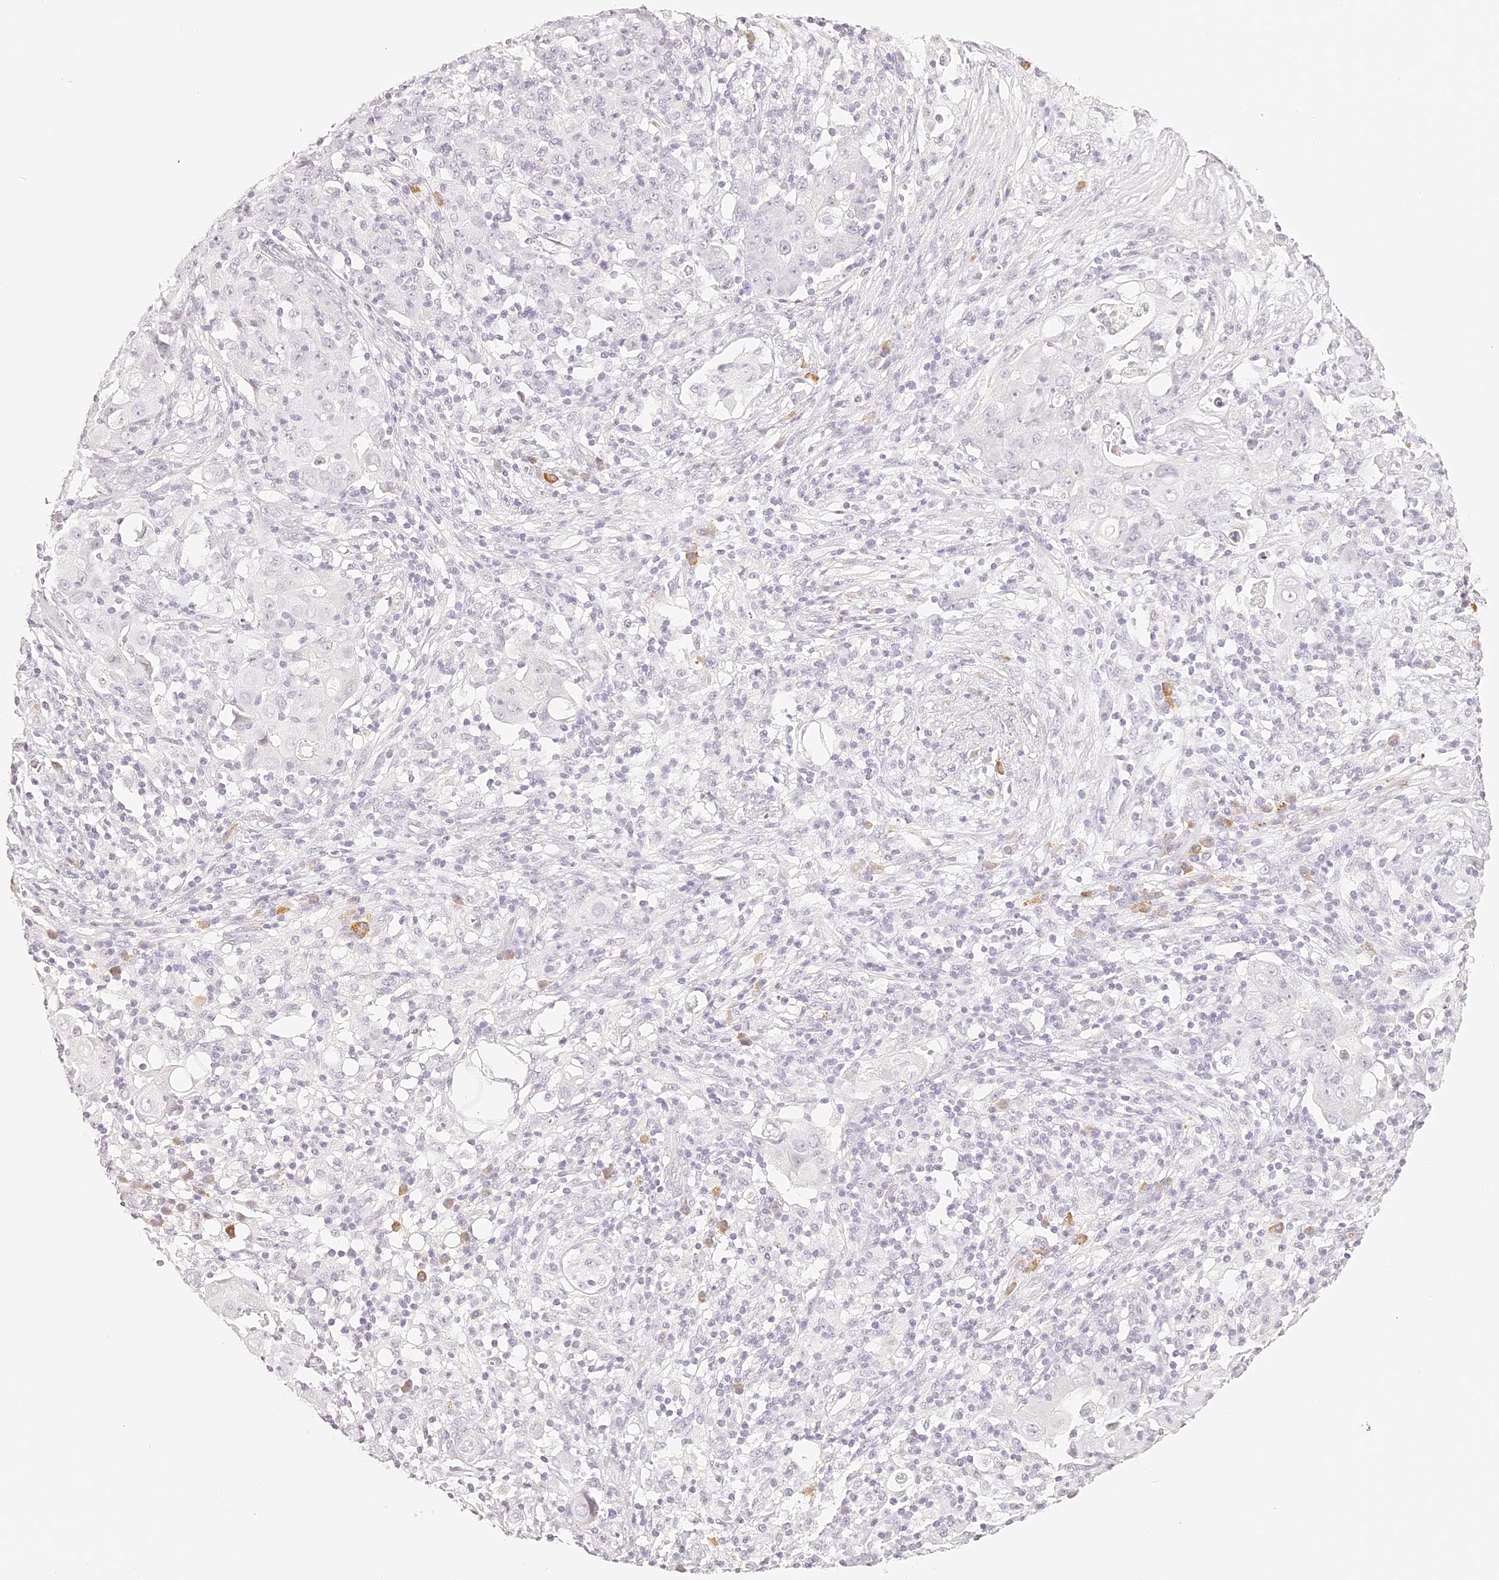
{"staining": {"intensity": "negative", "quantity": "none", "location": "none"}, "tissue": "ovarian cancer", "cell_type": "Tumor cells", "image_type": "cancer", "snomed": [{"axis": "morphology", "description": "Carcinoma, endometroid"}, {"axis": "topography", "description": "Ovary"}], "caption": "IHC micrograph of neoplastic tissue: human endometroid carcinoma (ovarian) stained with DAB (3,3'-diaminobenzidine) exhibits no significant protein positivity in tumor cells.", "gene": "TRIM45", "patient": {"sex": "female", "age": 42}}